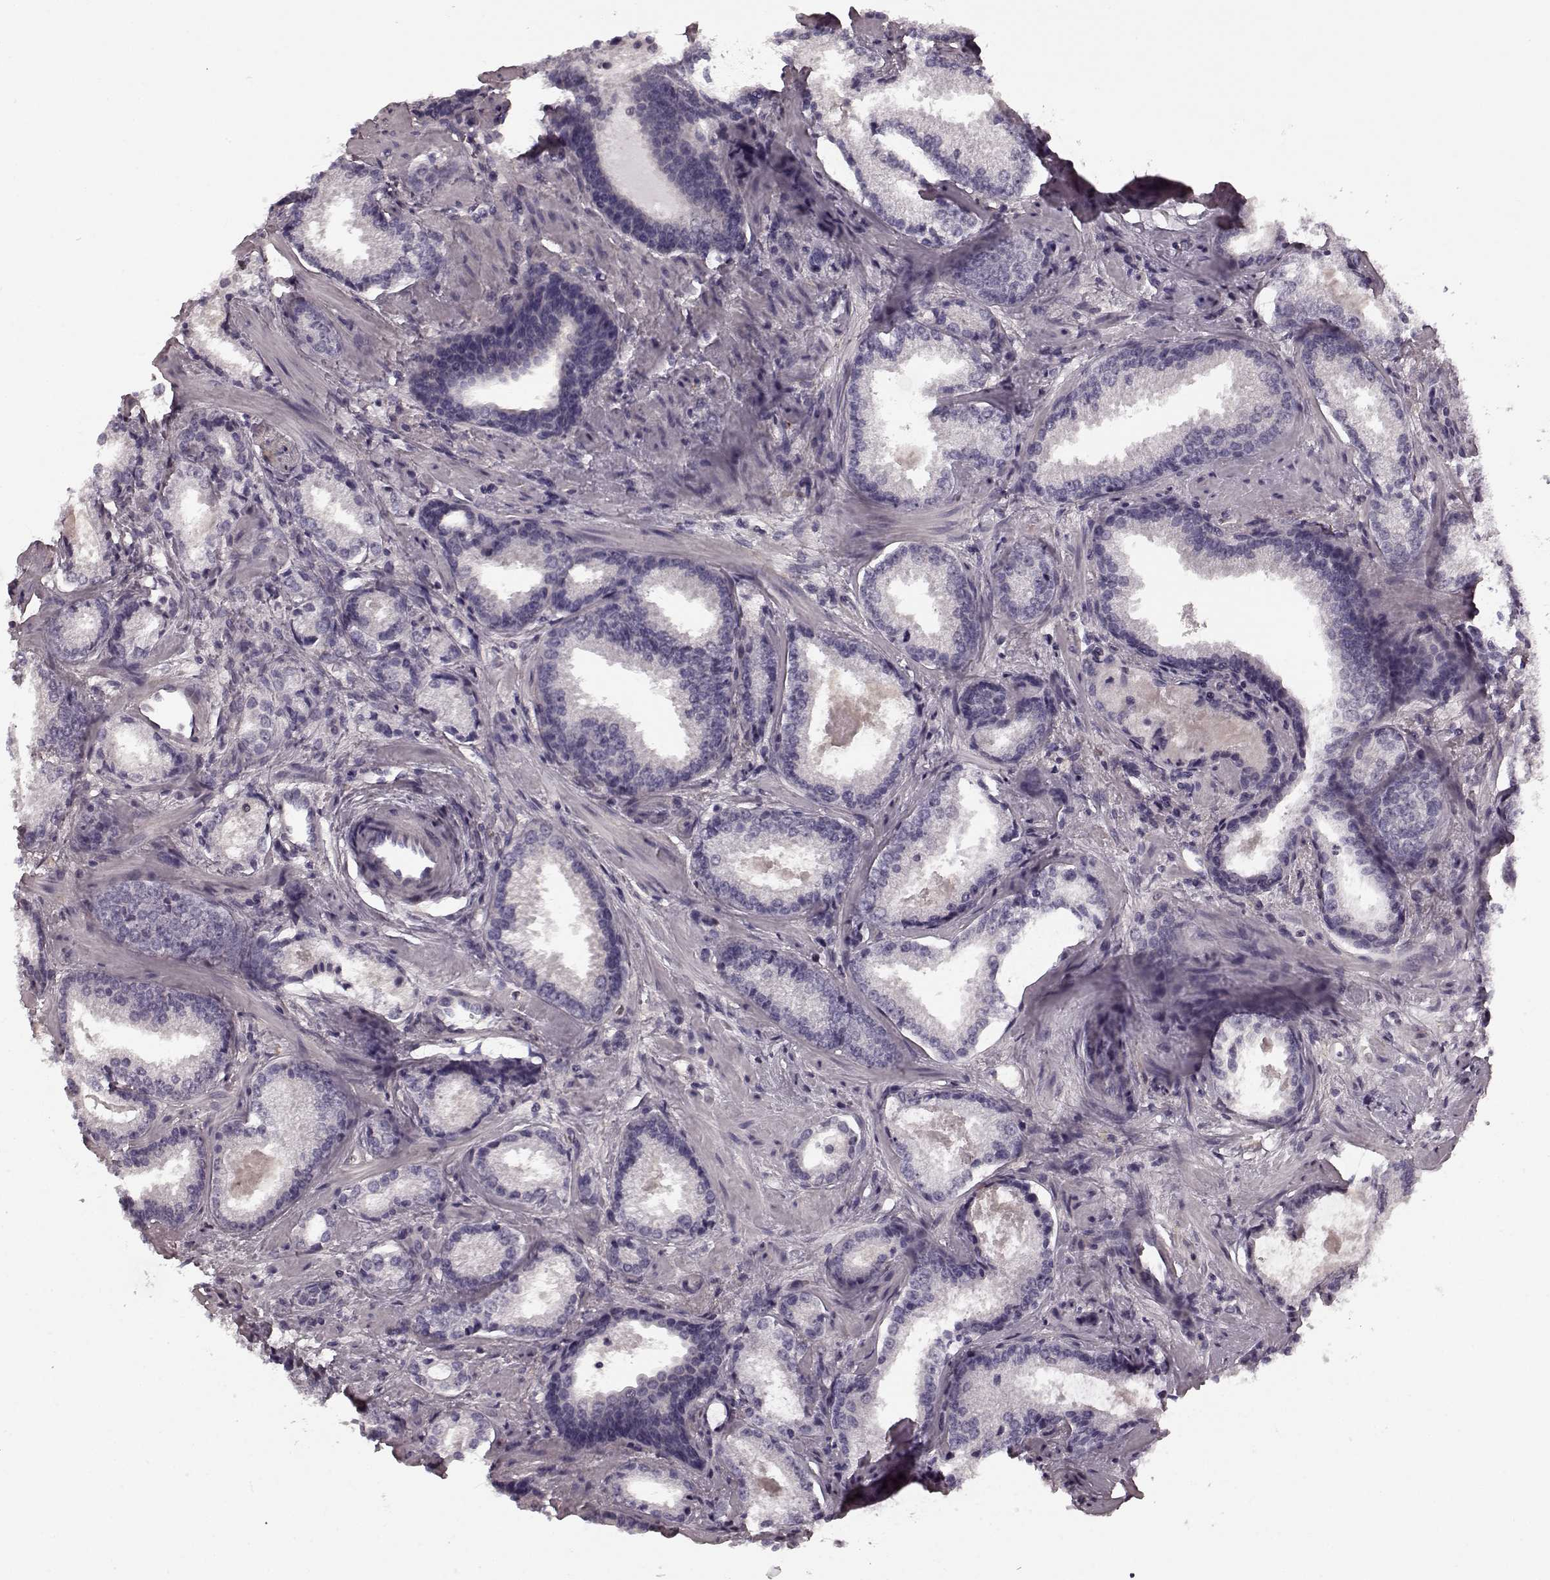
{"staining": {"intensity": "negative", "quantity": "none", "location": "none"}, "tissue": "prostate cancer", "cell_type": "Tumor cells", "image_type": "cancer", "snomed": [{"axis": "morphology", "description": "Adenocarcinoma, Low grade"}, {"axis": "topography", "description": "Prostate"}], "caption": "A photomicrograph of human prostate cancer (adenocarcinoma (low-grade)) is negative for staining in tumor cells. Nuclei are stained in blue.", "gene": "PRKCE", "patient": {"sex": "male", "age": 56}}